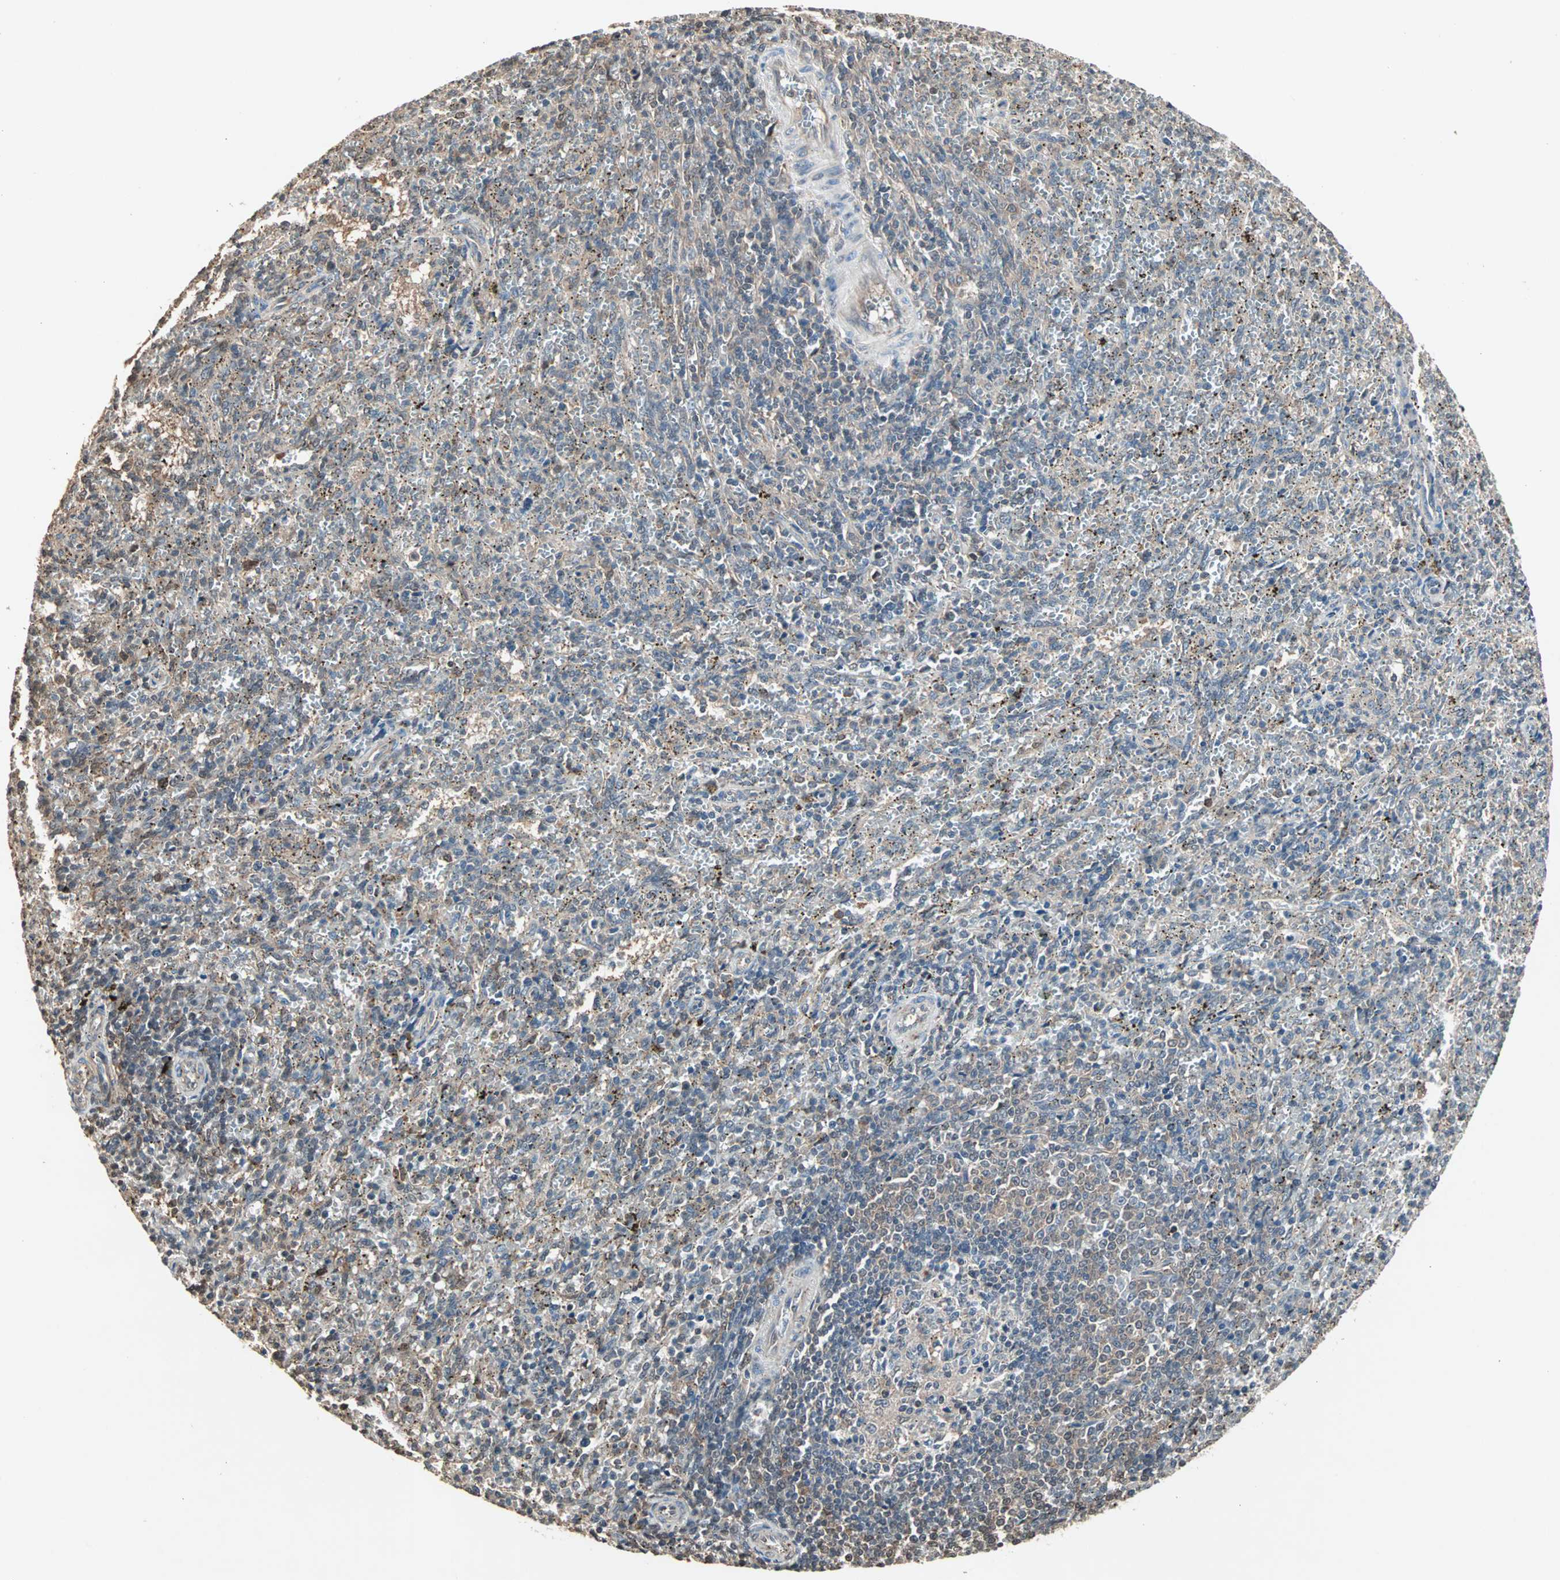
{"staining": {"intensity": "weak", "quantity": "<25%", "location": "cytoplasmic/membranous"}, "tissue": "spleen", "cell_type": "Cells in red pulp", "image_type": "normal", "snomed": [{"axis": "morphology", "description": "Normal tissue, NOS"}, {"axis": "topography", "description": "Spleen"}], "caption": "There is no significant staining in cells in red pulp of spleen. (DAB (3,3'-diaminobenzidine) immunohistochemistry with hematoxylin counter stain).", "gene": "DRG2", "patient": {"sex": "female", "age": 10}}